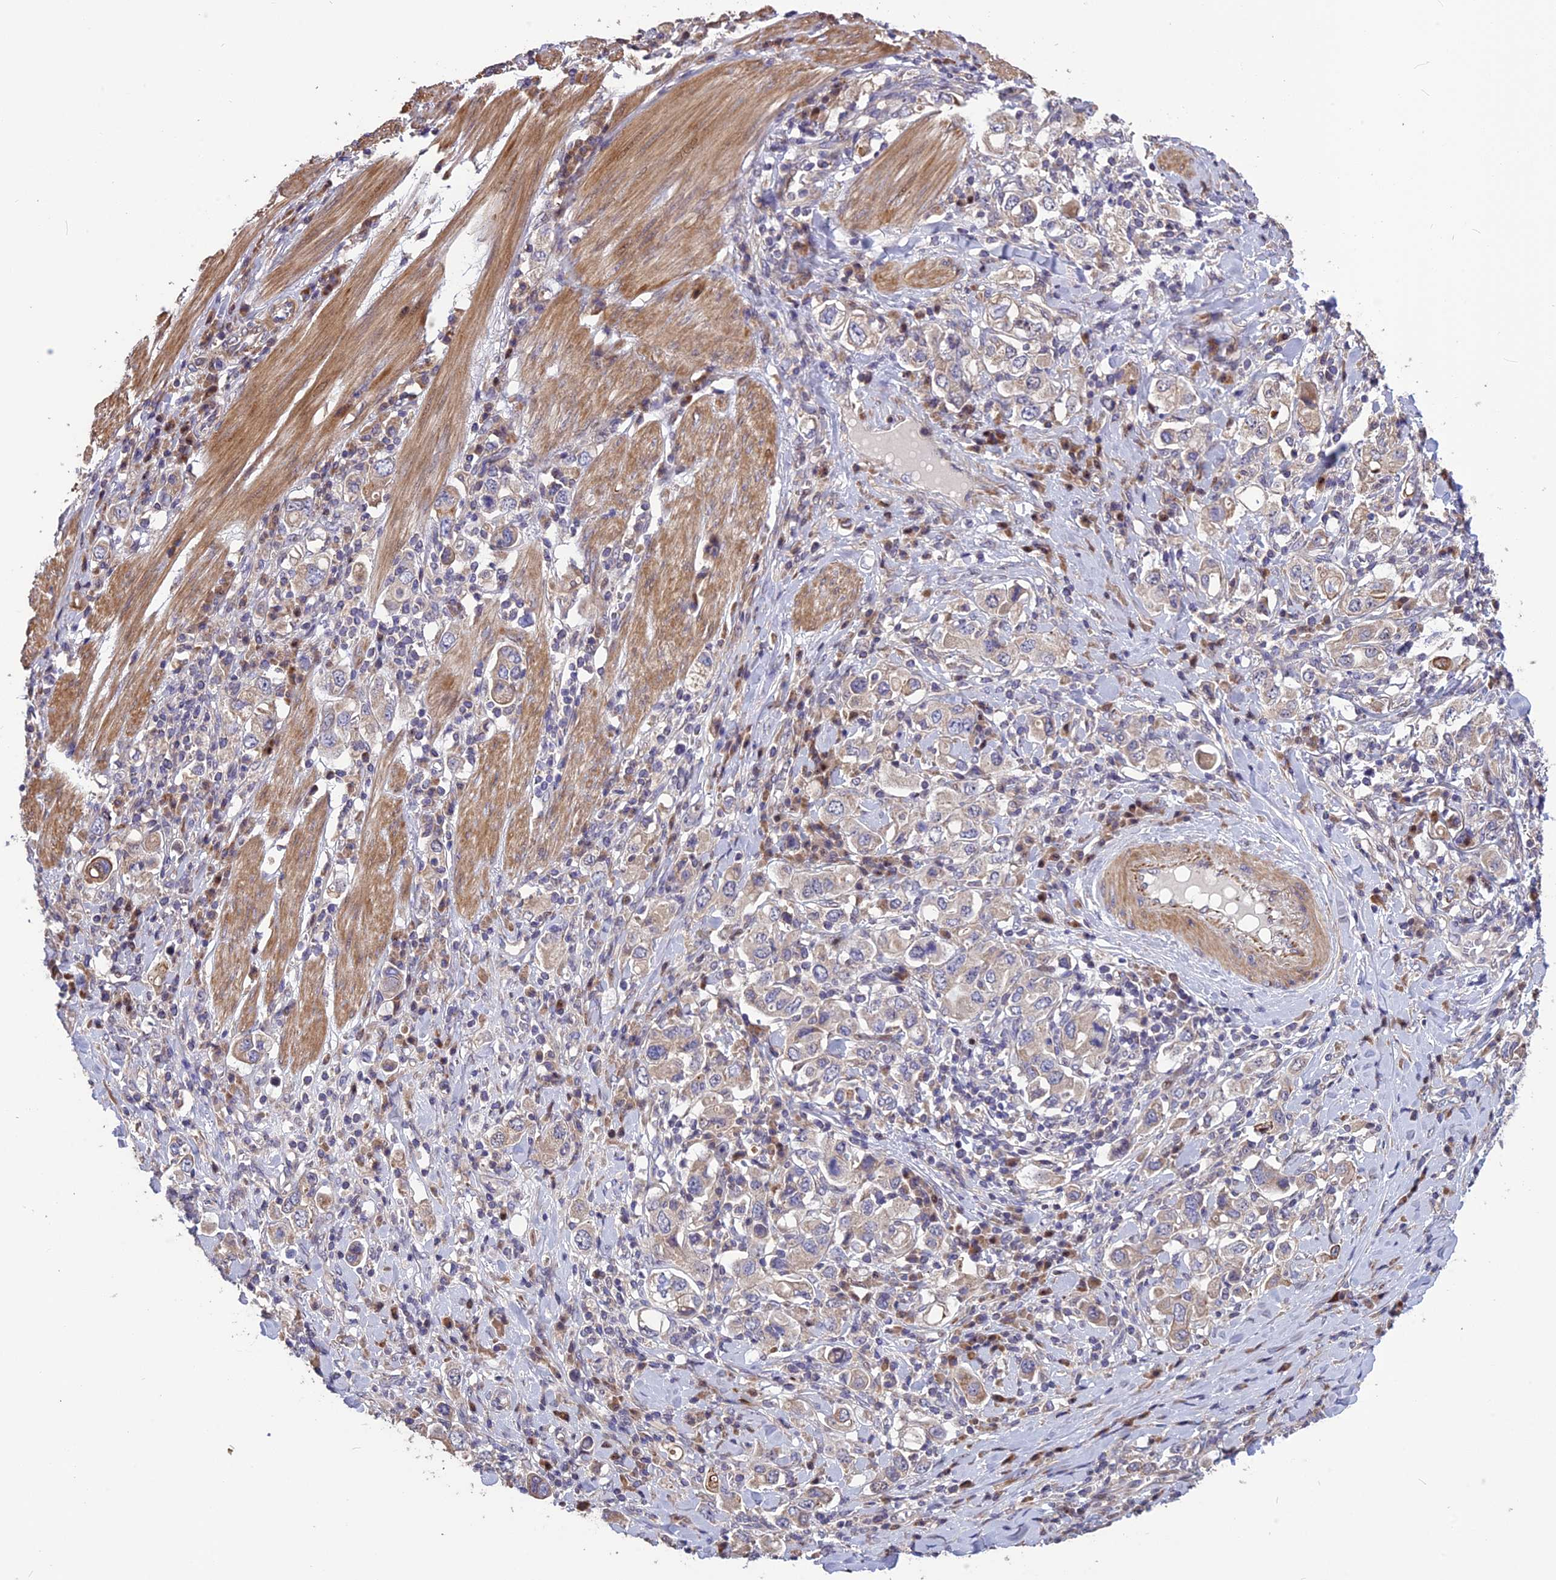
{"staining": {"intensity": "moderate", "quantity": "25%-75%", "location": "cytoplasmic/membranous"}, "tissue": "stomach cancer", "cell_type": "Tumor cells", "image_type": "cancer", "snomed": [{"axis": "morphology", "description": "Adenocarcinoma, NOS"}, {"axis": "topography", "description": "Stomach, upper"}], "caption": "Brown immunohistochemical staining in adenocarcinoma (stomach) exhibits moderate cytoplasmic/membranous staining in about 25%-75% of tumor cells.", "gene": "SPG21", "patient": {"sex": "male", "age": 62}}